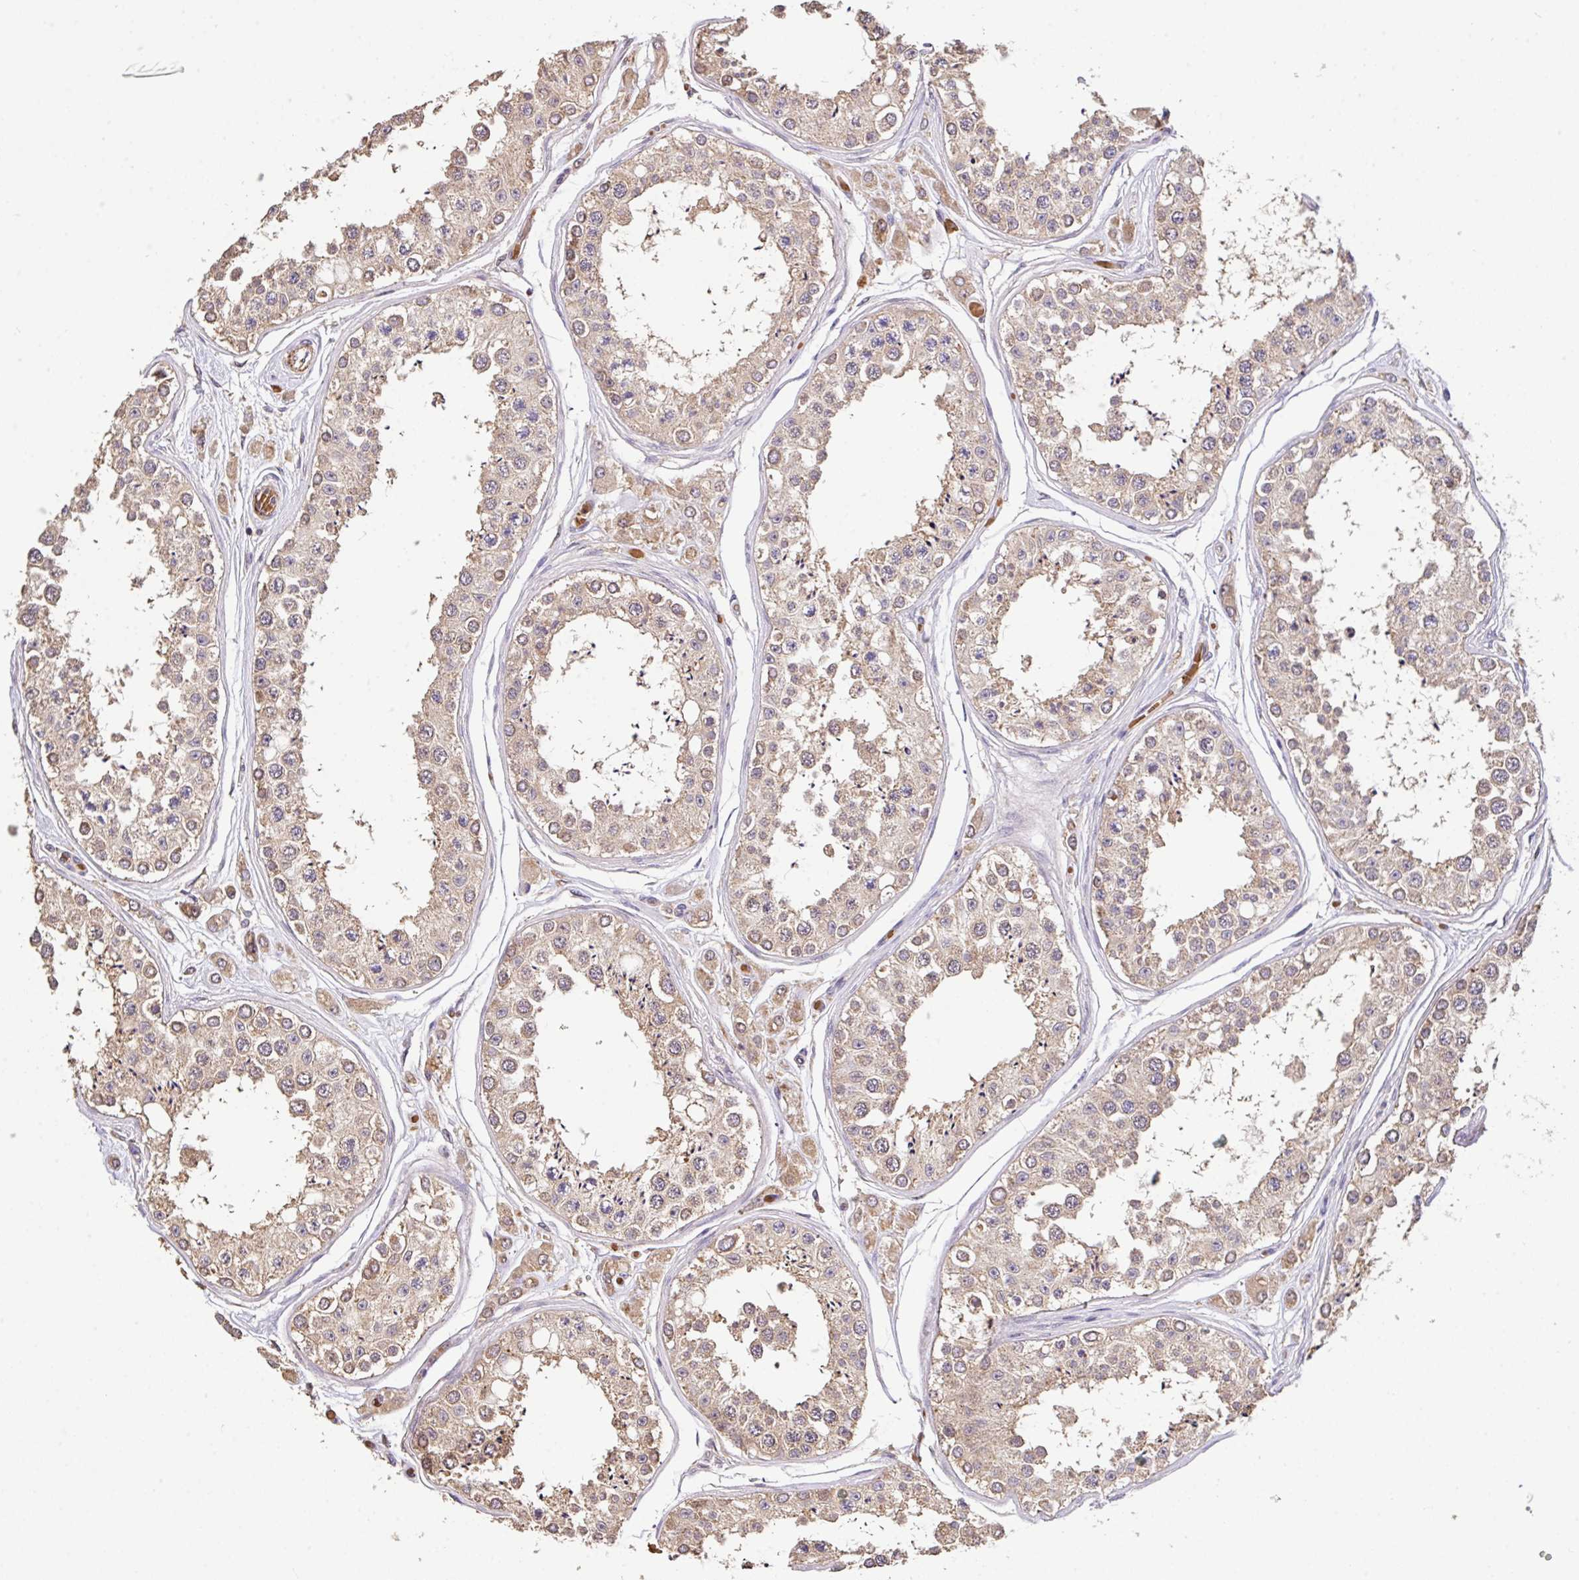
{"staining": {"intensity": "moderate", "quantity": ">75%", "location": "cytoplasmic/membranous"}, "tissue": "testis", "cell_type": "Cells in seminiferous ducts", "image_type": "normal", "snomed": [{"axis": "morphology", "description": "Normal tissue, NOS"}, {"axis": "topography", "description": "Testis"}], "caption": "This micrograph shows immunohistochemistry (IHC) staining of normal testis, with medium moderate cytoplasmic/membranous expression in about >75% of cells in seminiferous ducts.", "gene": "C1QTNF9B", "patient": {"sex": "male", "age": 25}}